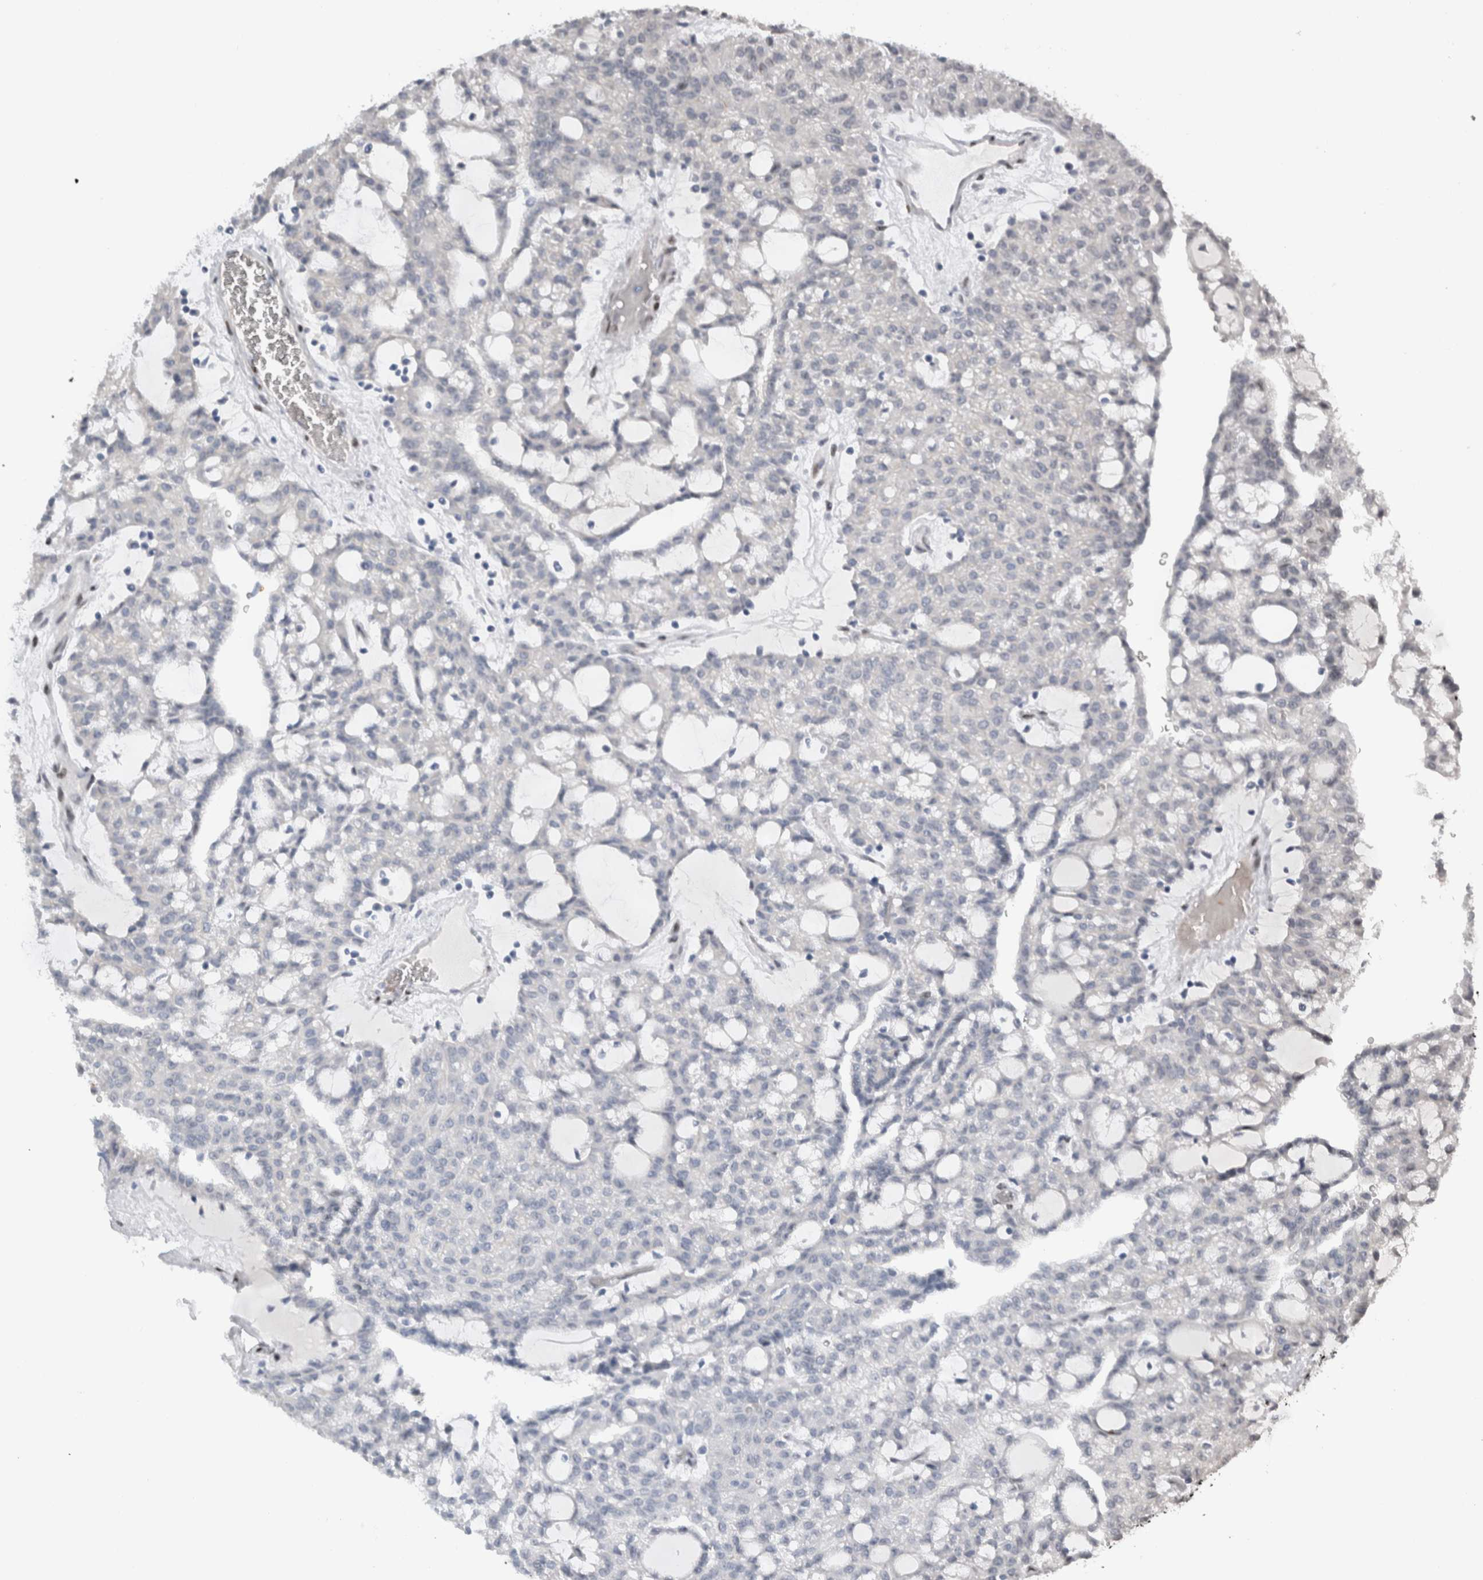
{"staining": {"intensity": "negative", "quantity": "none", "location": "none"}, "tissue": "renal cancer", "cell_type": "Tumor cells", "image_type": "cancer", "snomed": [{"axis": "morphology", "description": "Adenocarcinoma, NOS"}, {"axis": "topography", "description": "Kidney"}], "caption": "Renal cancer (adenocarcinoma) was stained to show a protein in brown. There is no significant positivity in tumor cells. (DAB immunohistochemistry with hematoxylin counter stain).", "gene": "DMTN", "patient": {"sex": "male", "age": 63}}